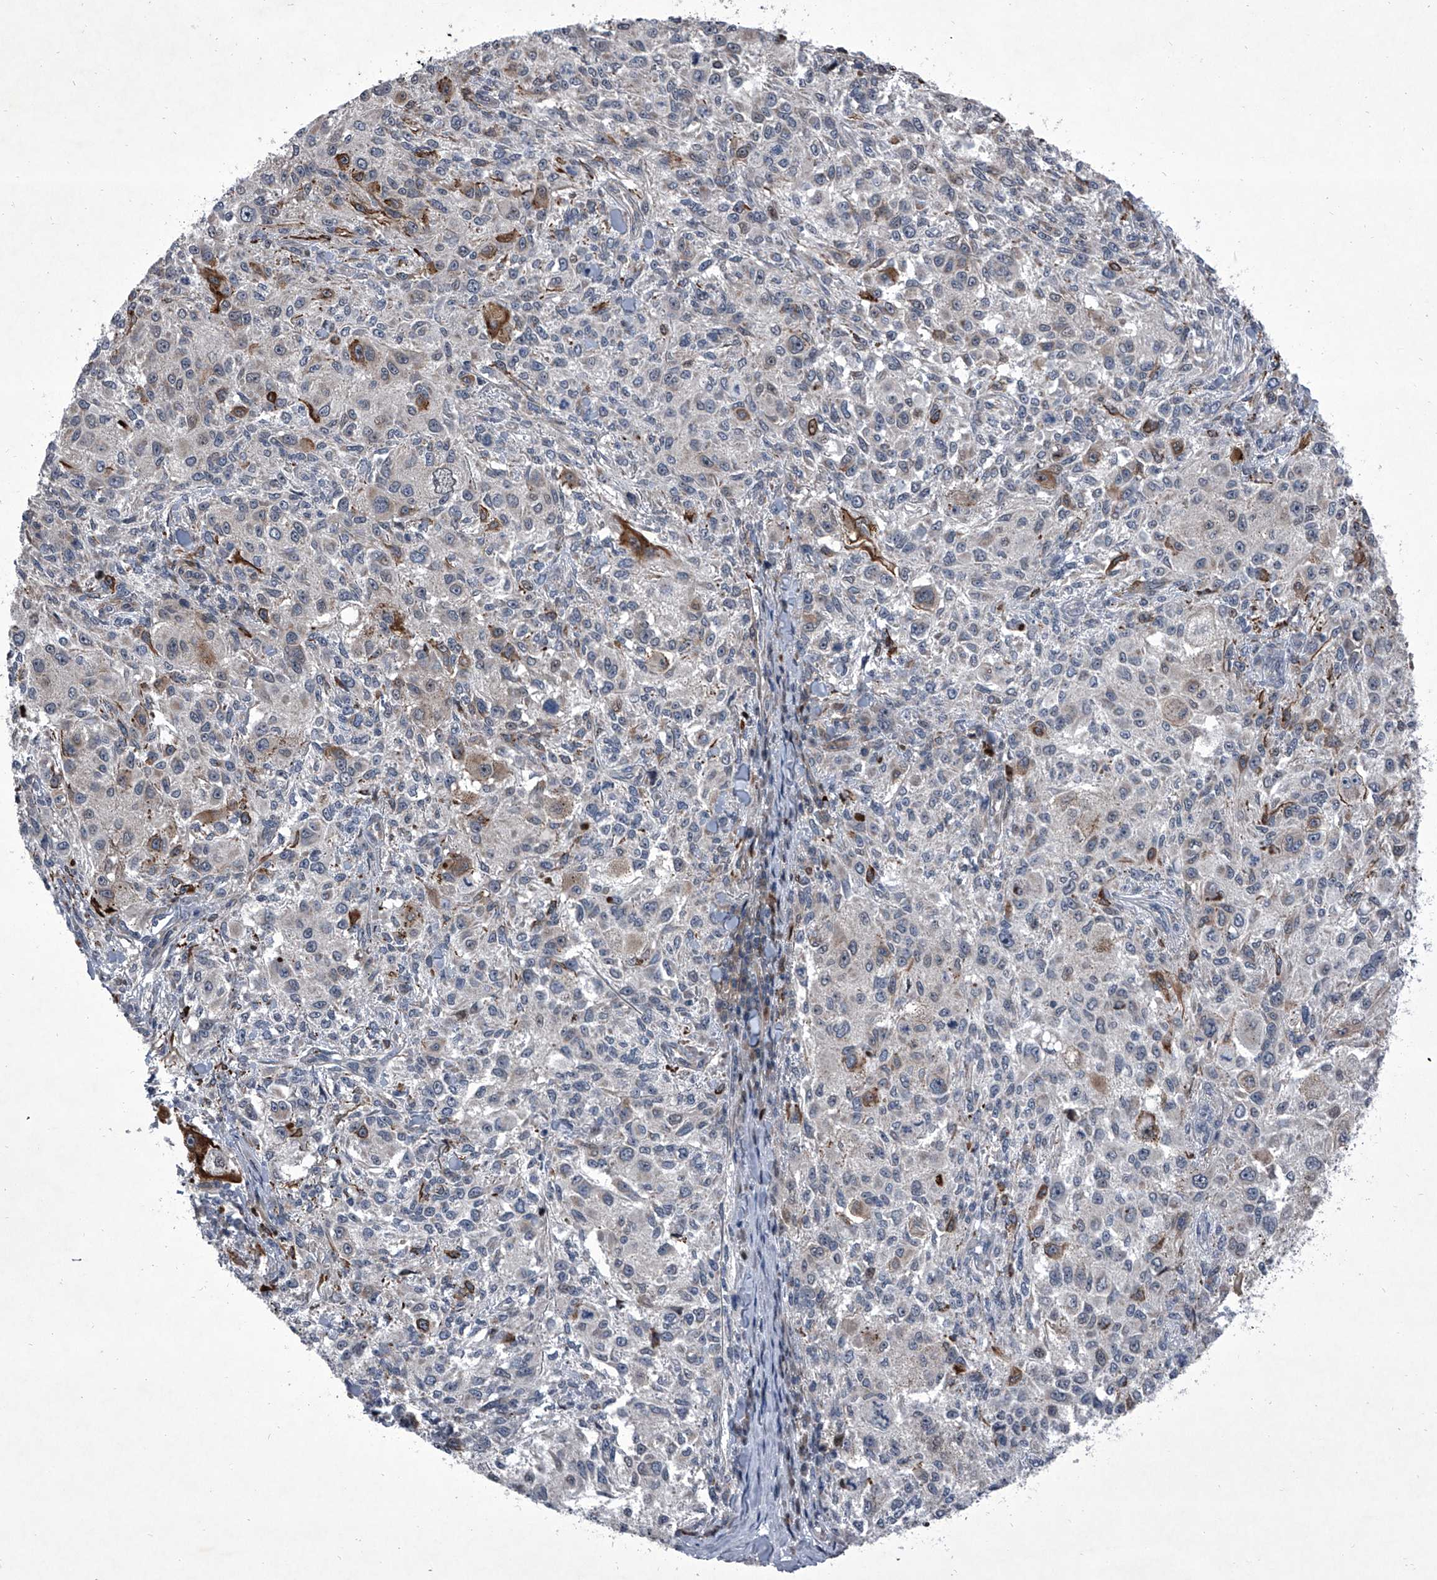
{"staining": {"intensity": "negative", "quantity": "none", "location": "none"}, "tissue": "melanoma", "cell_type": "Tumor cells", "image_type": "cancer", "snomed": [{"axis": "morphology", "description": "Necrosis, NOS"}, {"axis": "morphology", "description": "Malignant melanoma, NOS"}, {"axis": "topography", "description": "Skin"}], "caption": "Tumor cells are negative for brown protein staining in melanoma. (IHC, brightfield microscopy, high magnification).", "gene": "ELK4", "patient": {"sex": "female", "age": 87}}